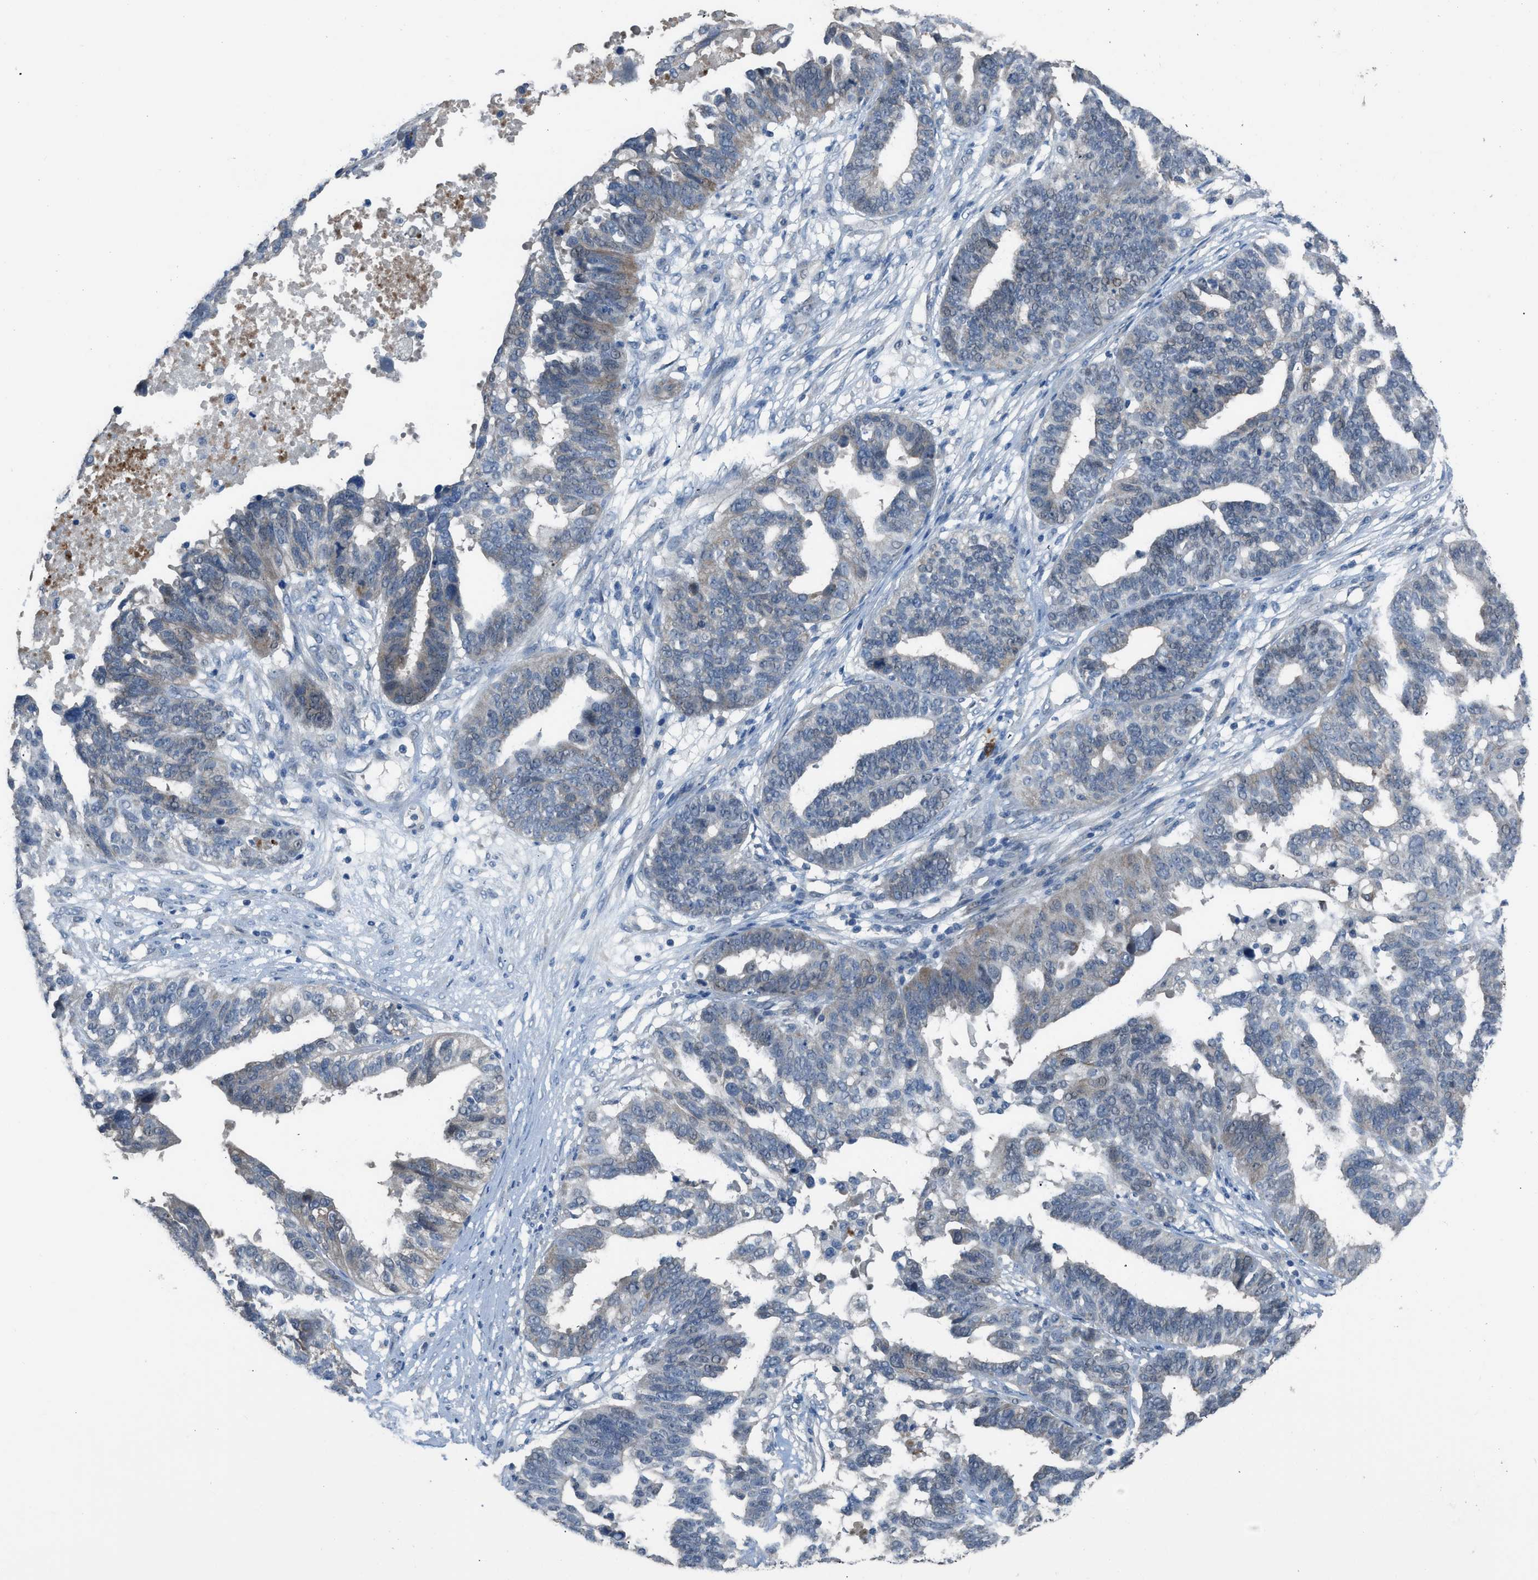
{"staining": {"intensity": "moderate", "quantity": "<25%", "location": "cytoplasmic/membranous,nuclear"}, "tissue": "ovarian cancer", "cell_type": "Tumor cells", "image_type": "cancer", "snomed": [{"axis": "morphology", "description": "Cystadenocarcinoma, serous, NOS"}, {"axis": "topography", "description": "Ovary"}], "caption": "This histopathology image exhibits immunohistochemistry (IHC) staining of serous cystadenocarcinoma (ovarian), with low moderate cytoplasmic/membranous and nuclear staining in approximately <25% of tumor cells.", "gene": "TIMD4", "patient": {"sex": "female", "age": 59}}